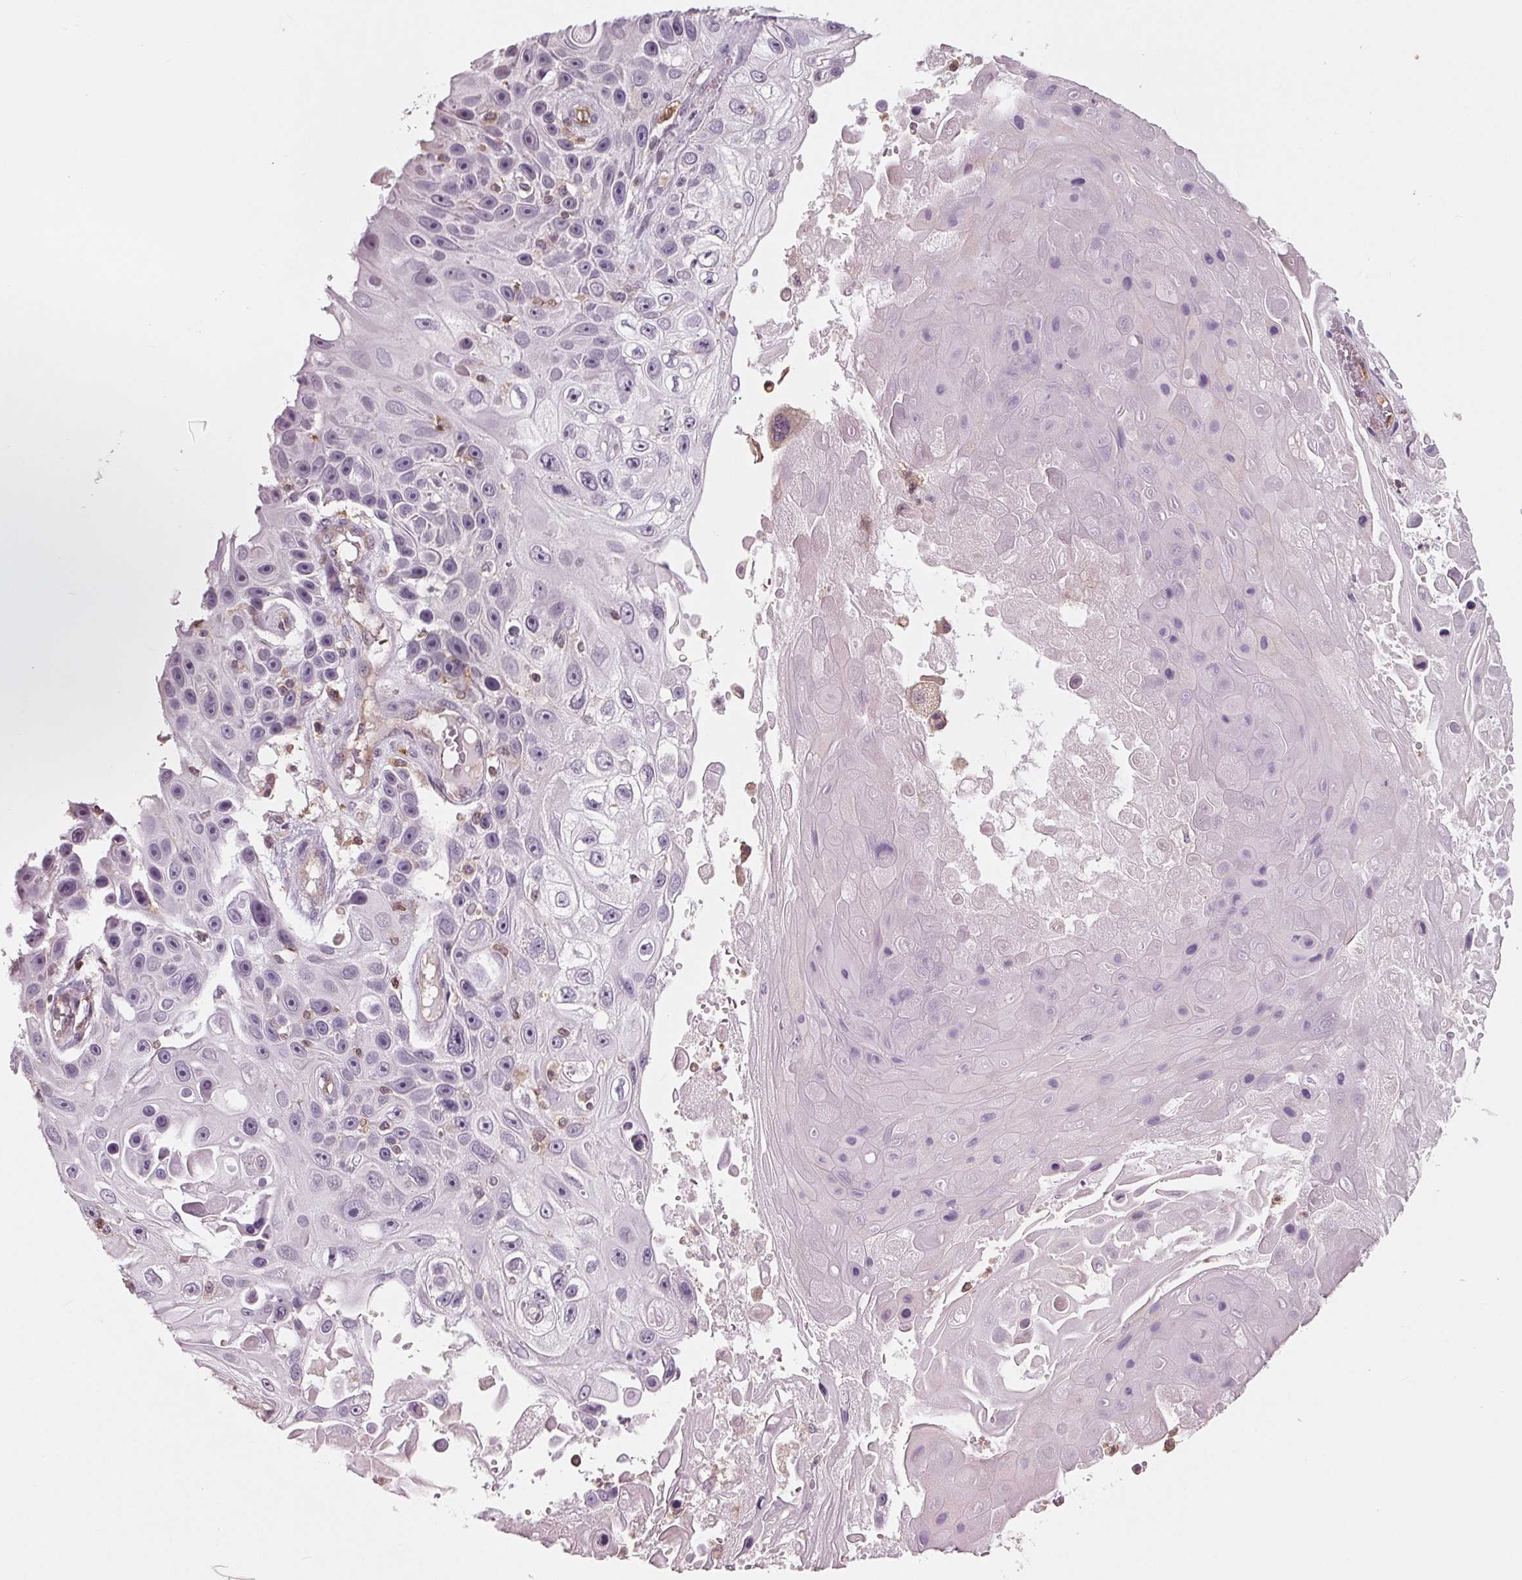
{"staining": {"intensity": "negative", "quantity": "none", "location": "none"}, "tissue": "skin cancer", "cell_type": "Tumor cells", "image_type": "cancer", "snomed": [{"axis": "morphology", "description": "Squamous cell carcinoma, NOS"}, {"axis": "topography", "description": "Skin"}], "caption": "Tumor cells show no significant protein expression in squamous cell carcinoma (skin).", "gene": "ARHGAP25", "patient": {"sex": "male", "age": 82}}